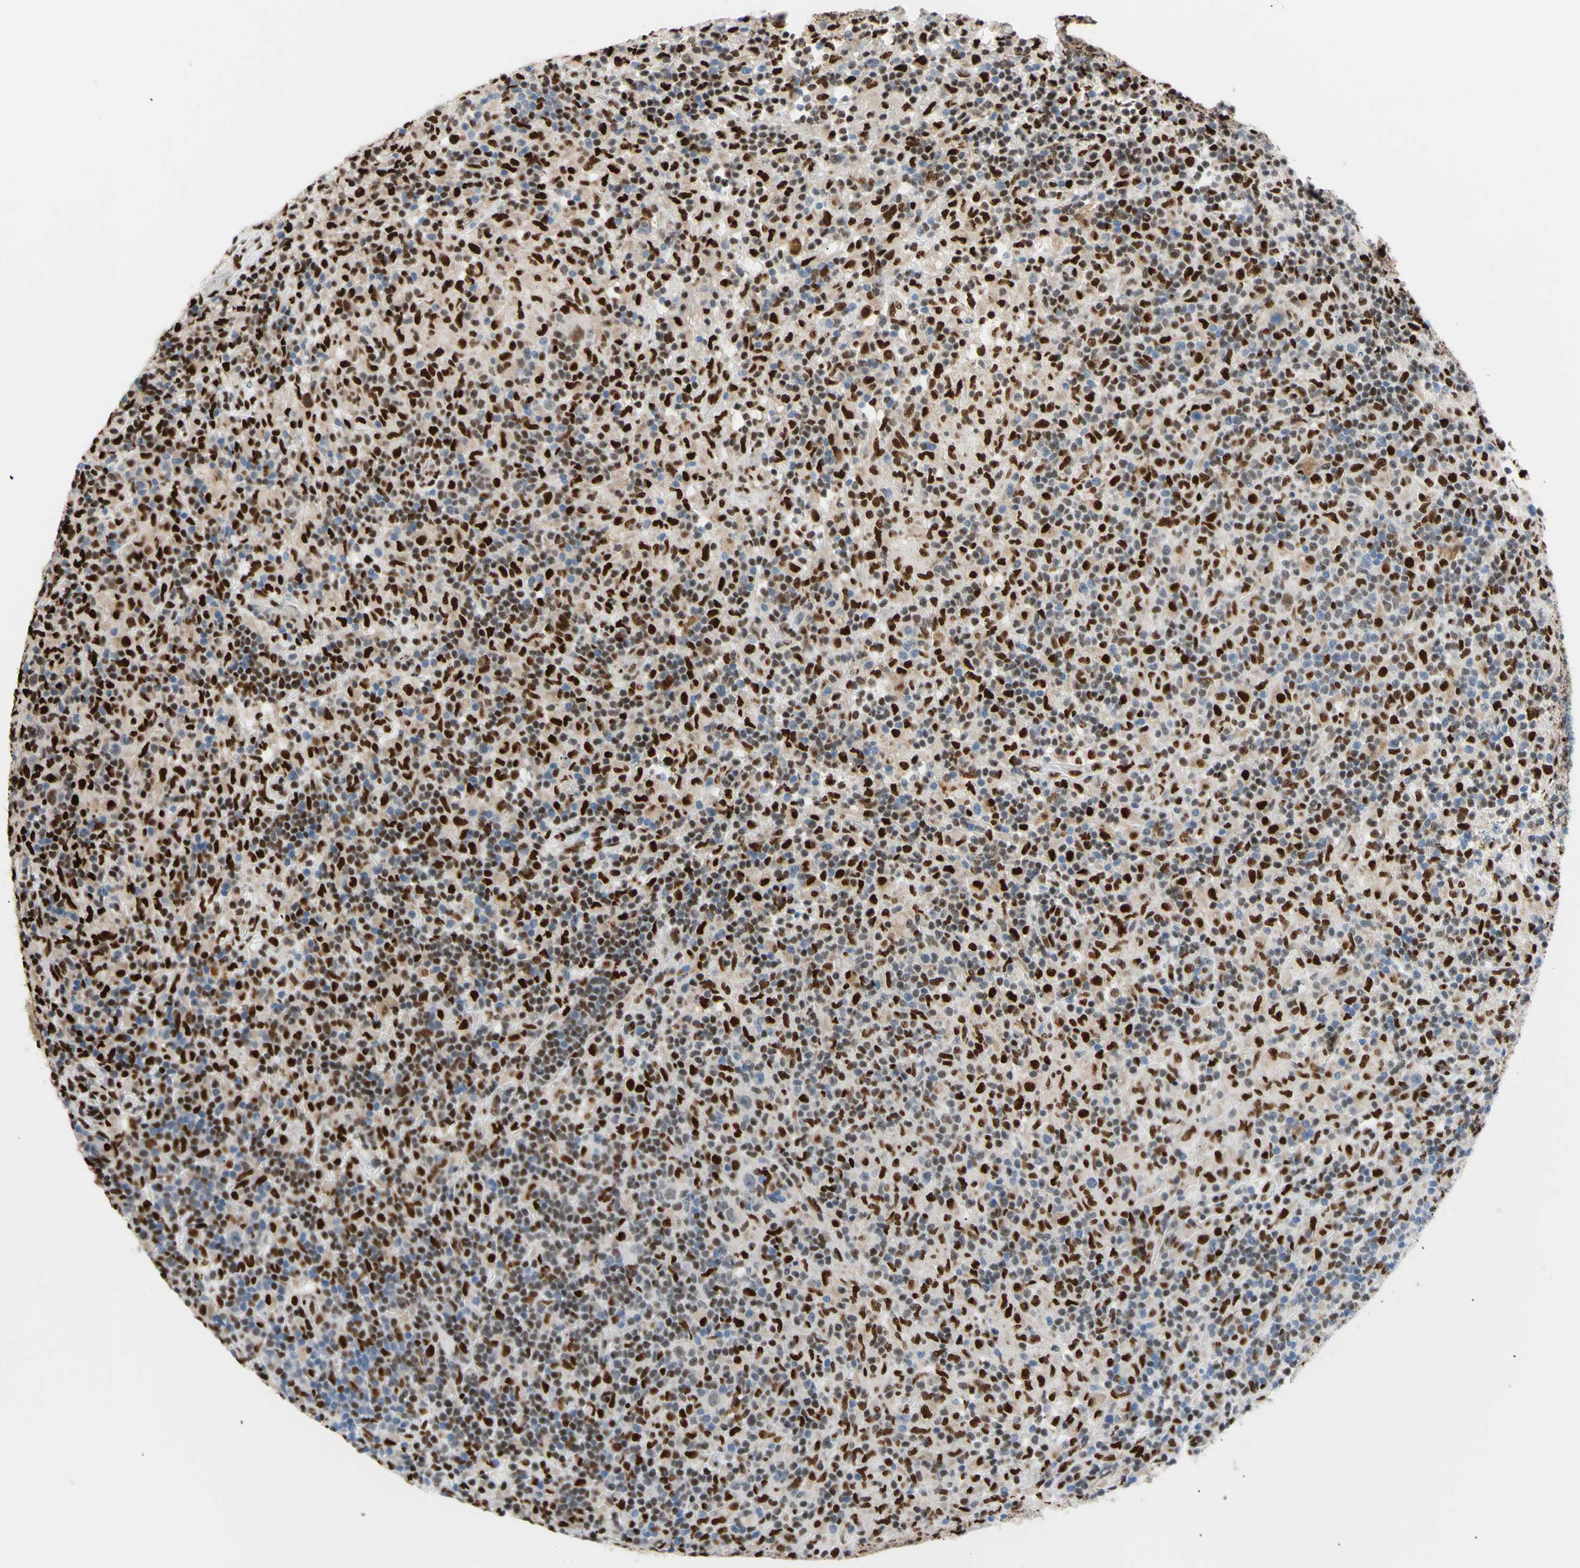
{"staining": {"intensity": "strong", "quantity": ">75%", "location": "nuclear"}, "tissue": "lymphoma", "cell_type": "Tumor cells", "image_type": "cancer", "snomed": [{"axis": "morphology", "description": "Hodgkin's disease, NOS"}, {"axis": "topography", "description": "Lymph node"}], "caption": "An immunohistochemistry (IHC) micrograph of tumor tissue is shown. Protein staining in brown labels strong nuclear positivity in Hodgkin's disease within tumor cells.", "gene": "EED", "patient": {"sex": "male", "age": 70}}